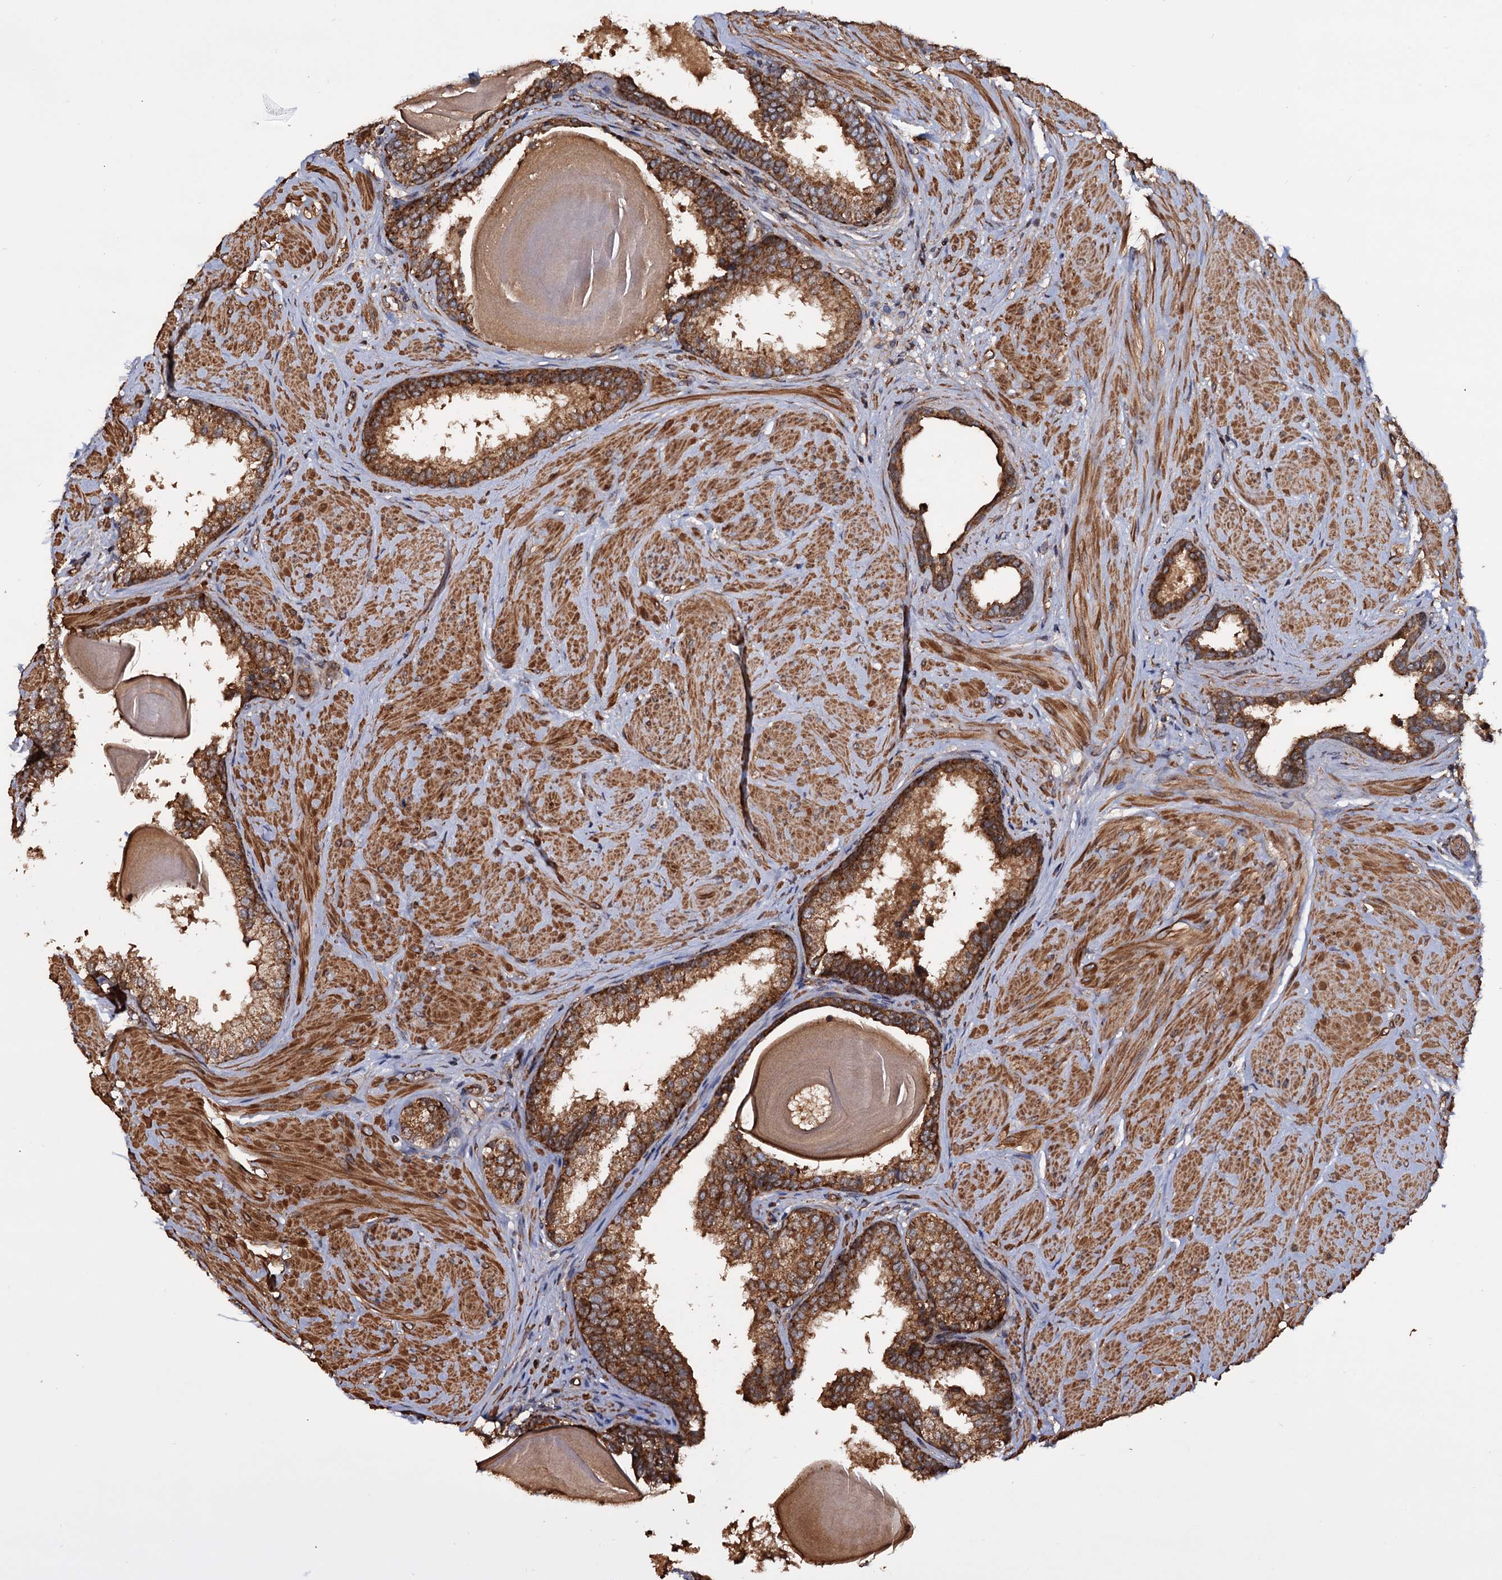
{"staining": {"intensity": "moderate", "quantity": ">75%", "location": "cytoplasmic/membranous"}, "tissue": "prostate", "cell_type": "Glandular cells", "image_type": "normal", "snomed": [{"axis": "morphology", "description": "Normal tissue, NOS"}, {"axis": "topography", "description": "Prostate"}], "caption": "Prostate stained with DAB (3,3'-diaminobenzidine) immunohistochemistry shows medium levels of moderate cytoplasmic/membranous expression in approximately >75% of glandular cells.", "gene": "MRPL42", "patient": {"sex": "male", "age": 48}}